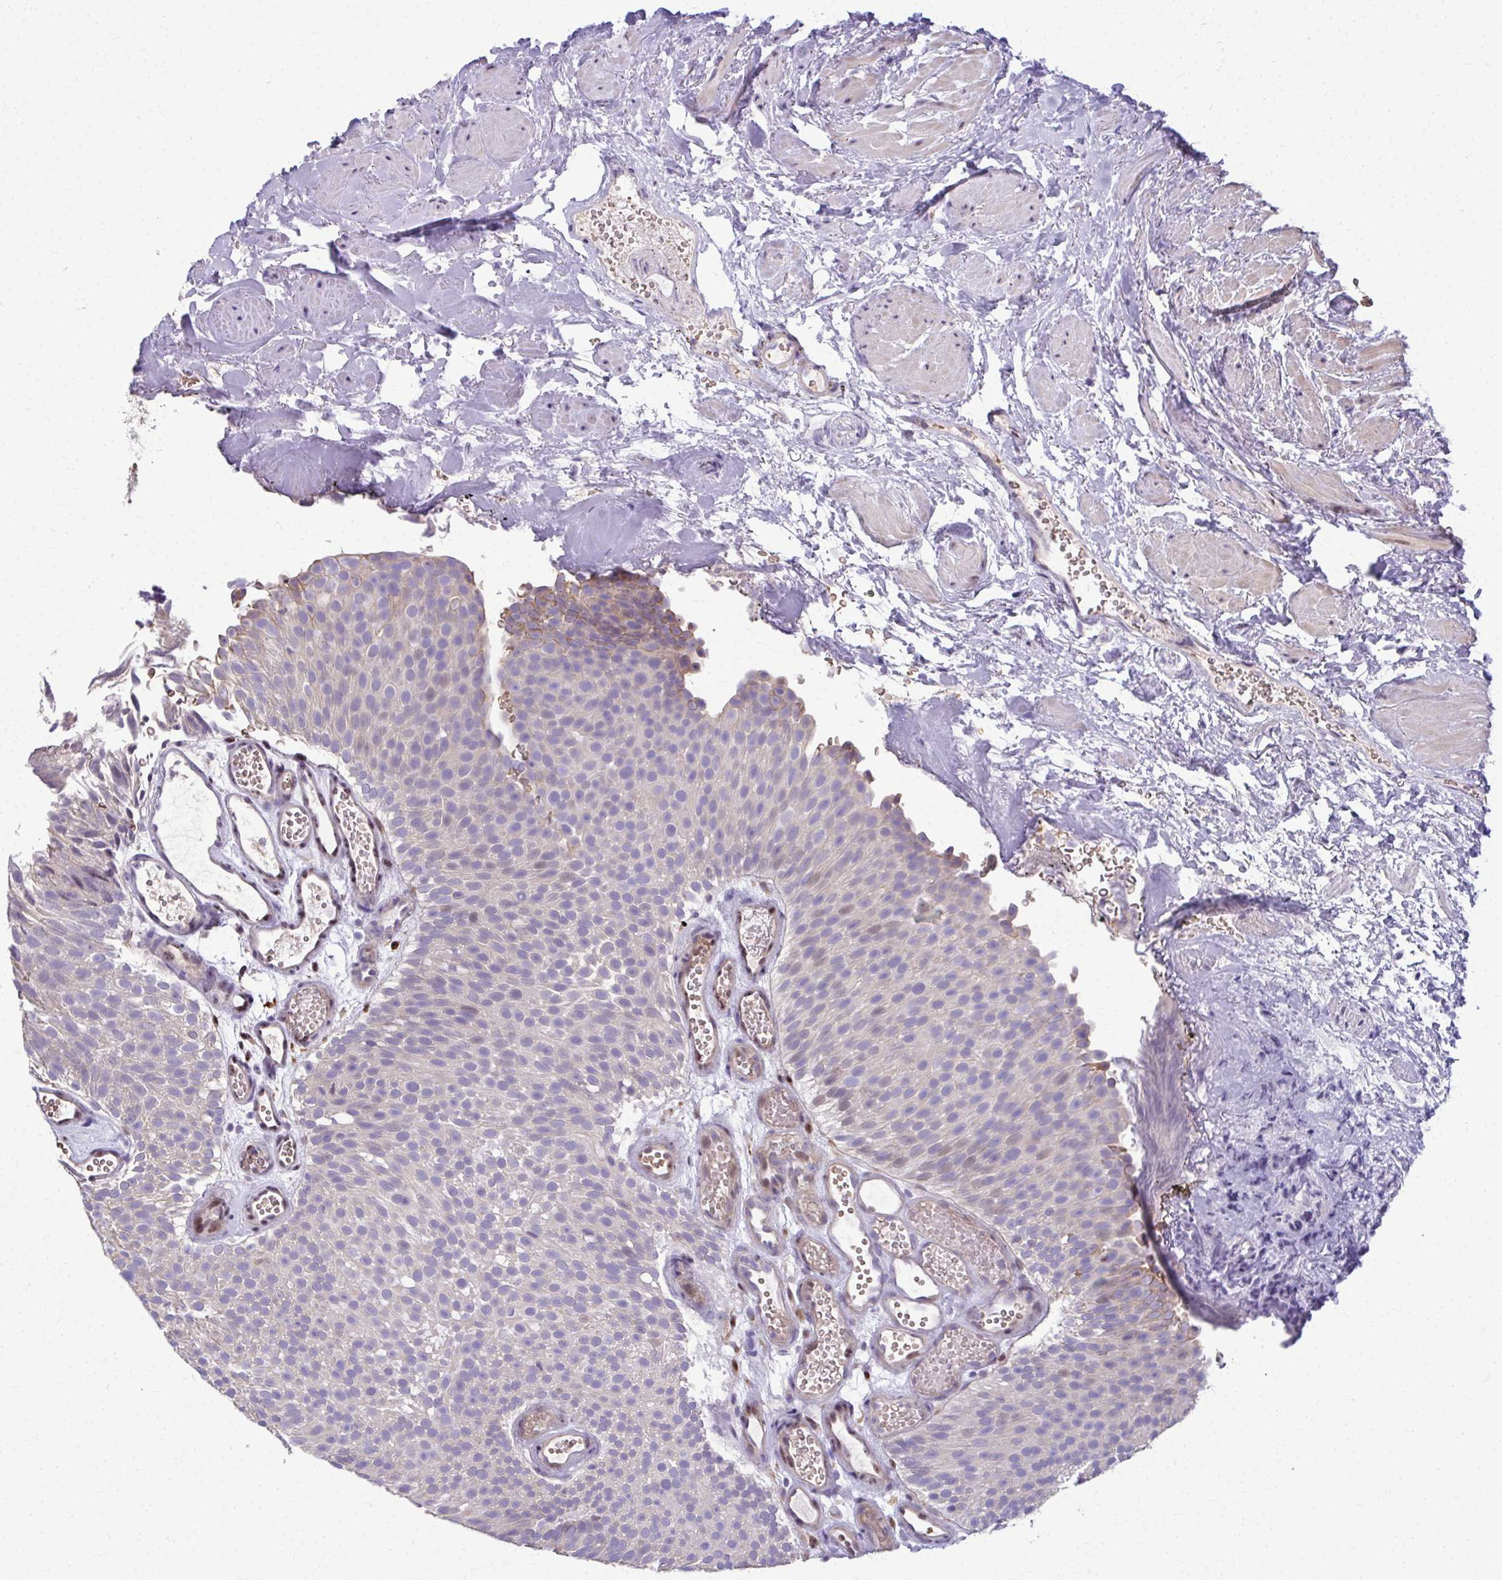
{"staining": {"intensity": "negative", "quantity": "none", "location": "none"}, "tissue": "urothelial cancer", "cell_type": "Tumor cells", "image_type": "cancer", "snomed": [{"axis": "morphology", "description": "Urothelial carcinoma, Low grade"}, {"axis": "topography", "description": "Urinary bladder"}], "caption": "Low-grade urothelial carcinoma was stained to show a protein in brown. There is no significant positivity in tumor cells.", "gene": "ODF1", "patient": {"sex": "male", "age": 78}}